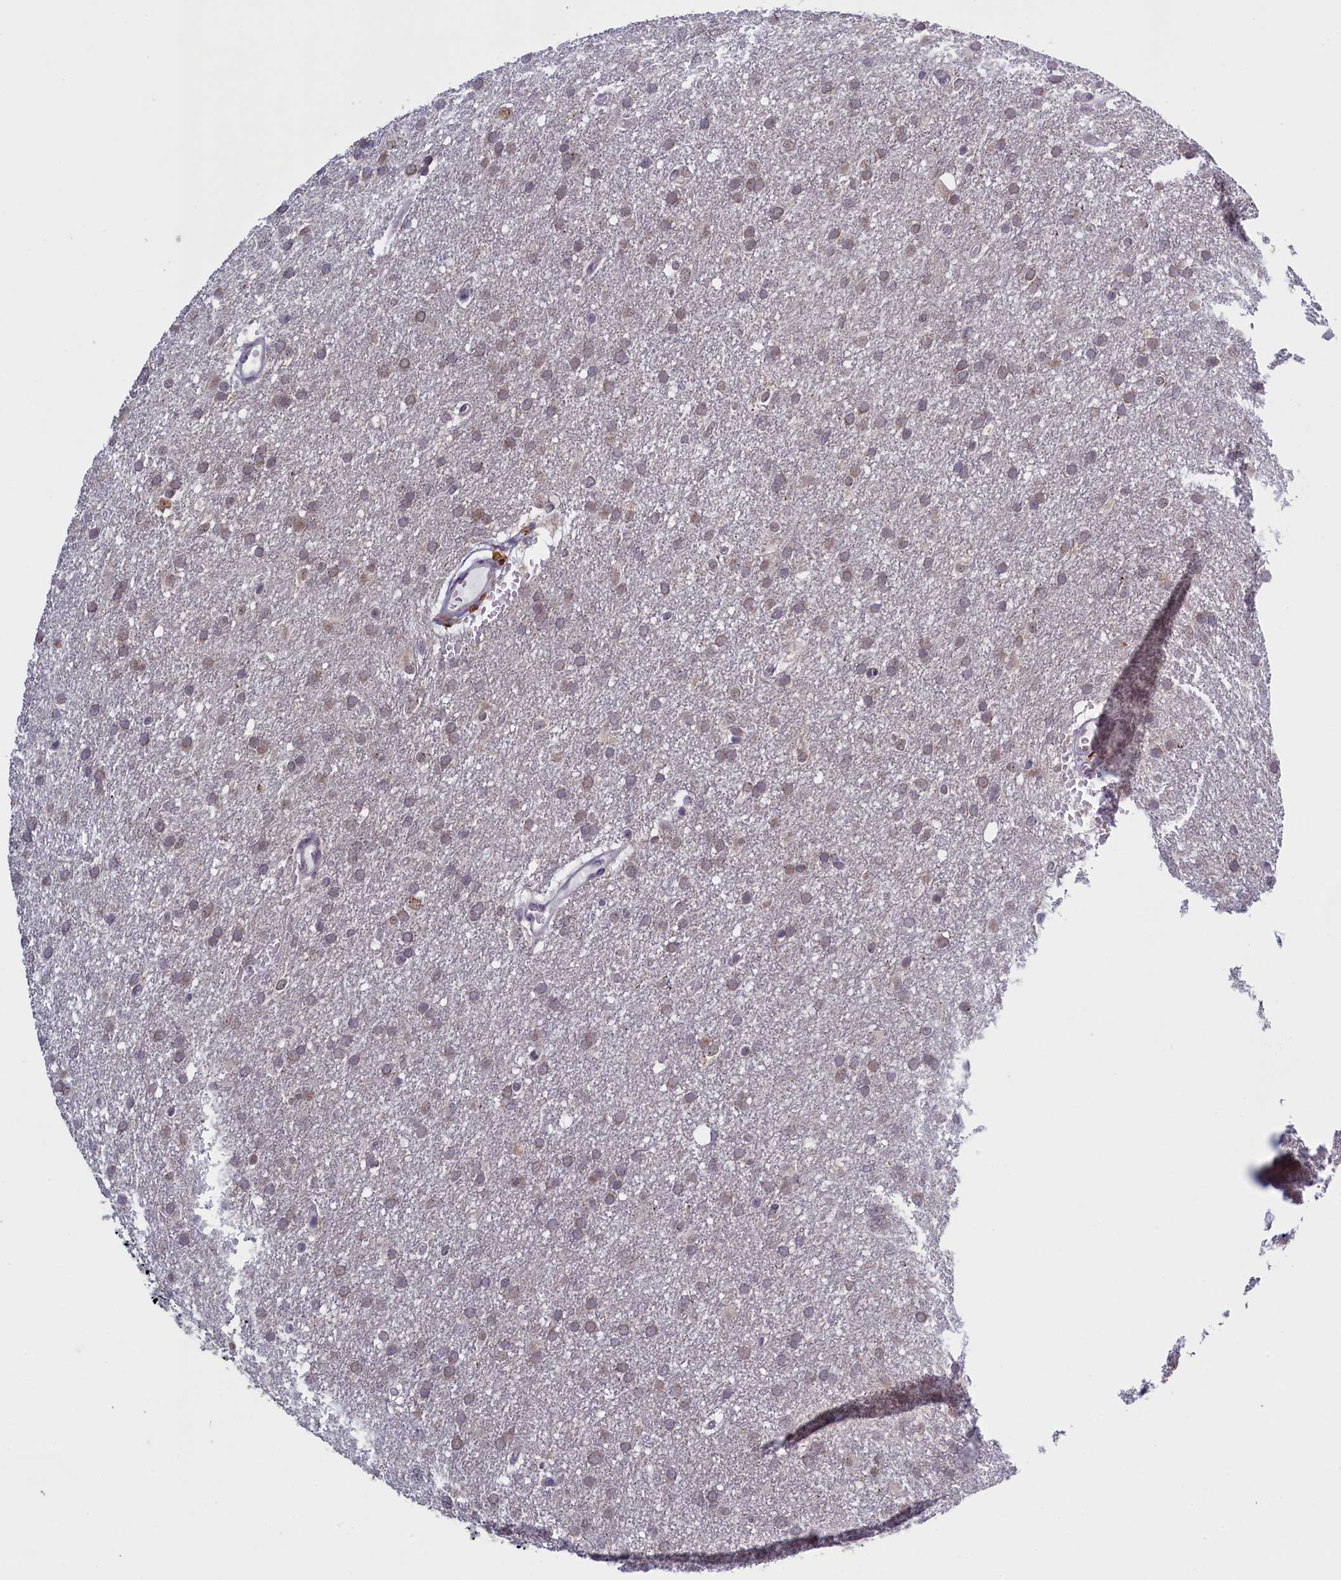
{"staining": {"intensity": "weak", "quantity": "25%-75%", "location": "cytoplasmic/membranous"}, "tissue": "glioma", "cell_type": "Tumor cells", "image_type": "cancer", "snomed": [{"axis": "morphology", "description": "Glioma, malignant, High grade"}, {"axis": "topography", "description": "Cerebral cortex"}], "caption": "An image showing weak cytoplasmic/membranous positivity in about 25%-75% of tumor cells in malignant glioma (high-grade), as visualized by brown immunohistochemical staining.", "gene": "ATF7IP2", "patient": {"sex": "female", "age": 36}}